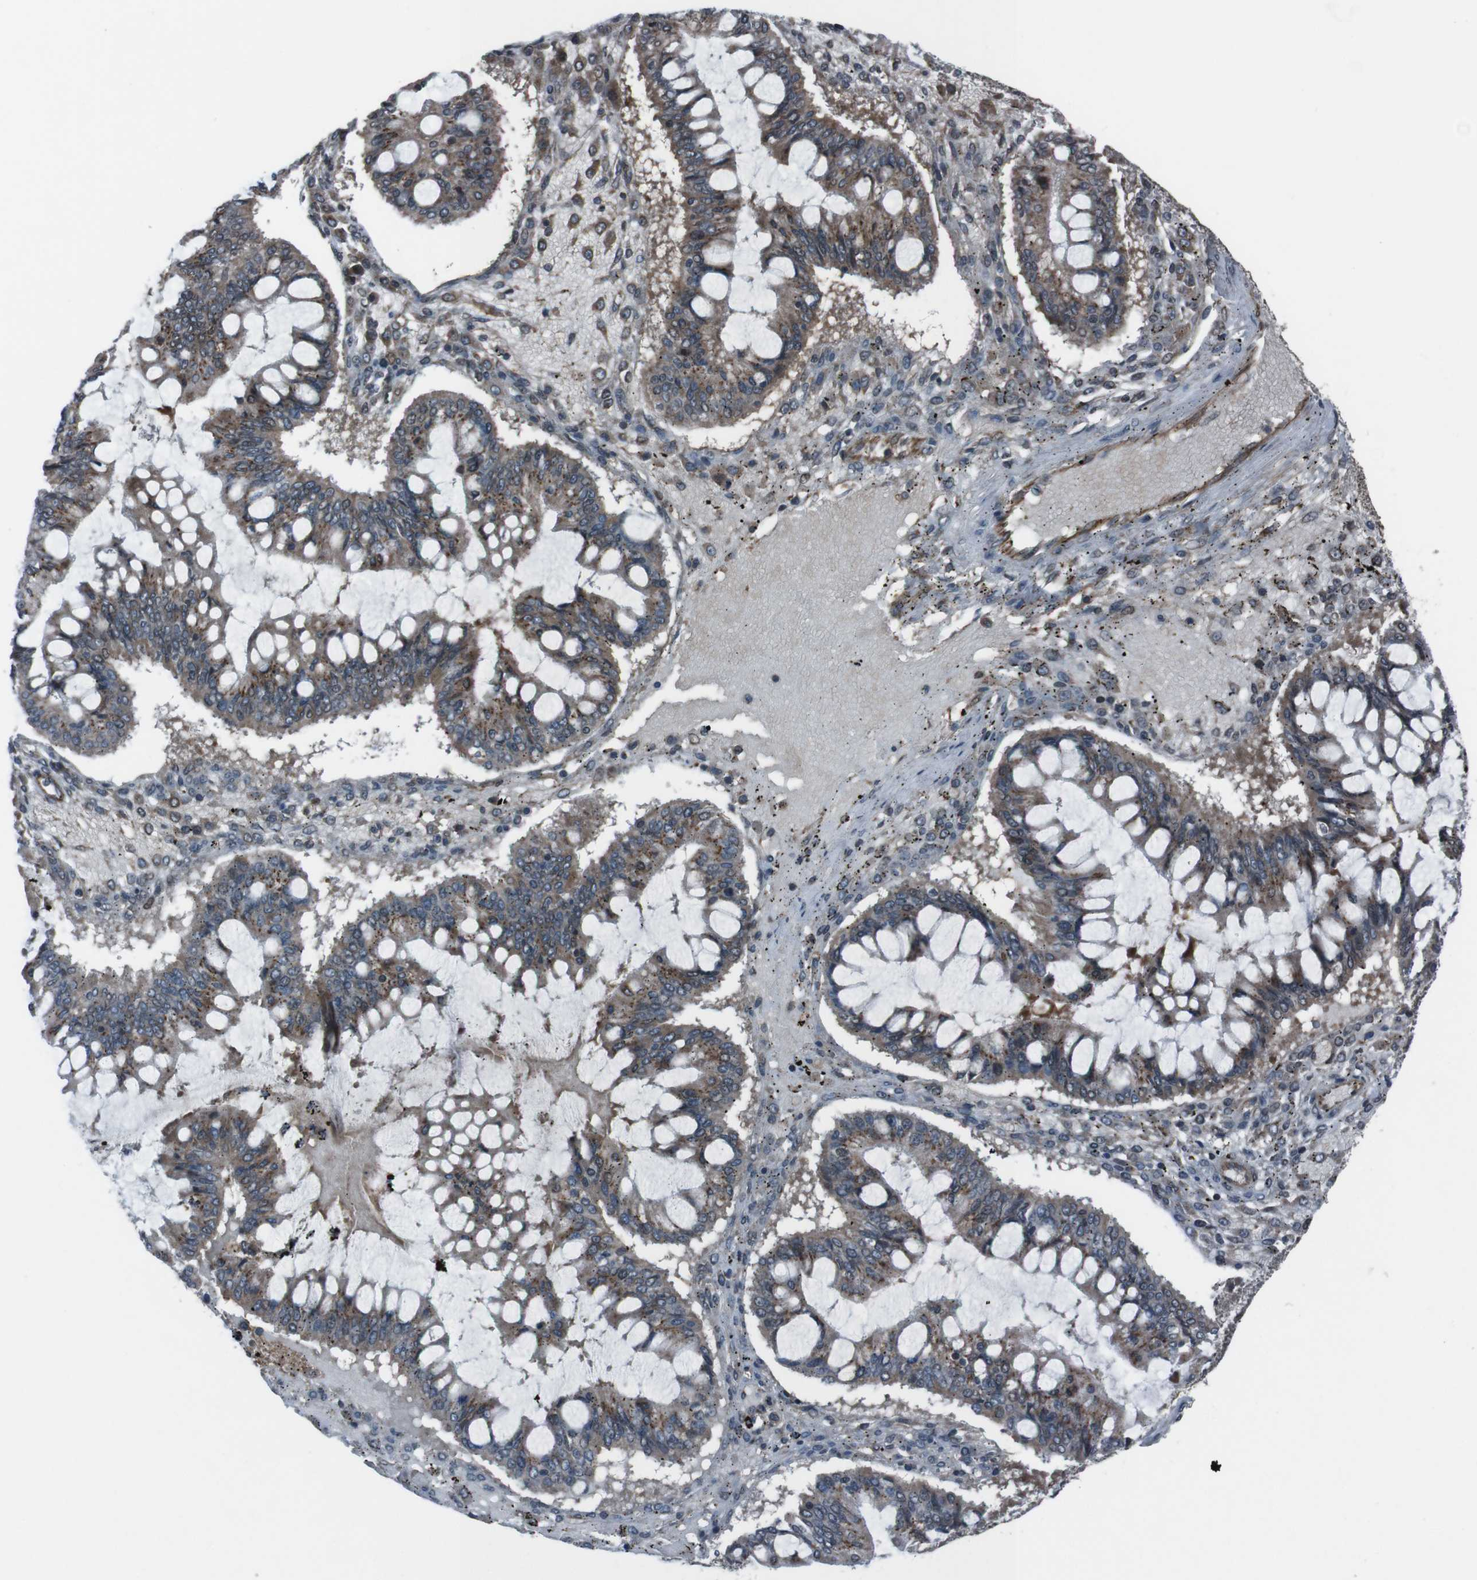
{"staining": {"intensity": "moderate", "quantity": ">75%", "location": "cytoplasmic/membranous"}, "tissue": "ovarian cancer", "cell_type": "Tumor cells", "image_type": "cancer", "snomed": [{"axis": "morphology", "description": "Cystadenocarcinoma, mucinous, NOS"}, {"axis": "topography", "description": "Ovary"}], "caption": "A medium amount of moderate cytoplasmic/membranous positivity is appreciated in approximately >75% of tumor cells in ovarian mucinous cystadenocarcinoma tissue.", "gene": "SS18L1", "patient": {"sex": "female", "age": 73}}